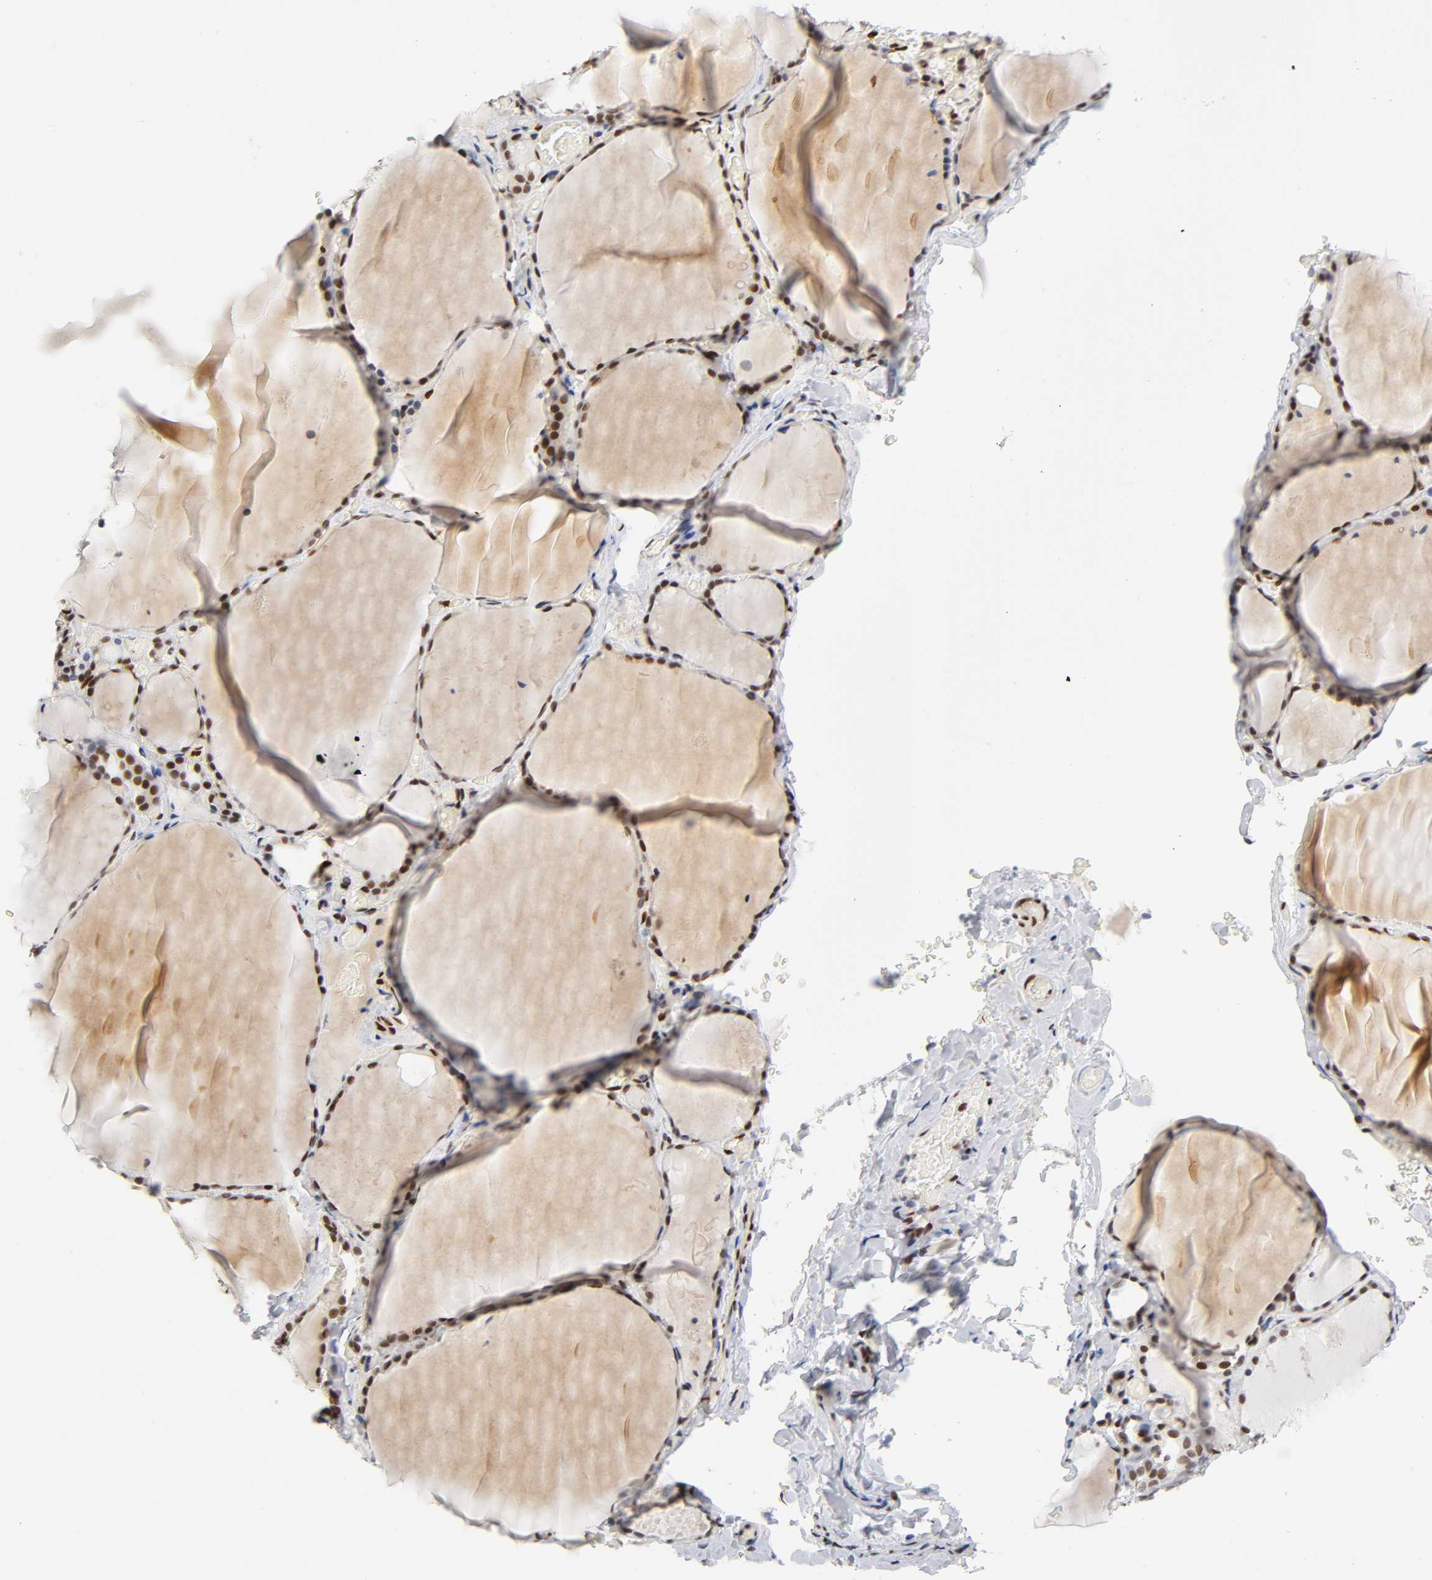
{"staining": {"intensity": "strong", "quantity": "25%-75%", "location": "nuclear"}, "tissue": "thyroid gland", "cell_type": "Glandular cells", "image_type": "normal", "snomed": [{"axis": "morphology", "description": "Normal tissue, NOS"}, {"axis": "topography", "description": "Thyroid gland"}], "caption": "Protein staining exhibits strong nuclear positivity in about 25%-75% of glandular cells in unremarkable thyroid gland. The protein is stained brown, and the nuclei are stained in blue (DAB IHC with brightfield microscopy, high magnification).", "gene": "NR3C1", "patient": {"sex": "female", "age": 22}}